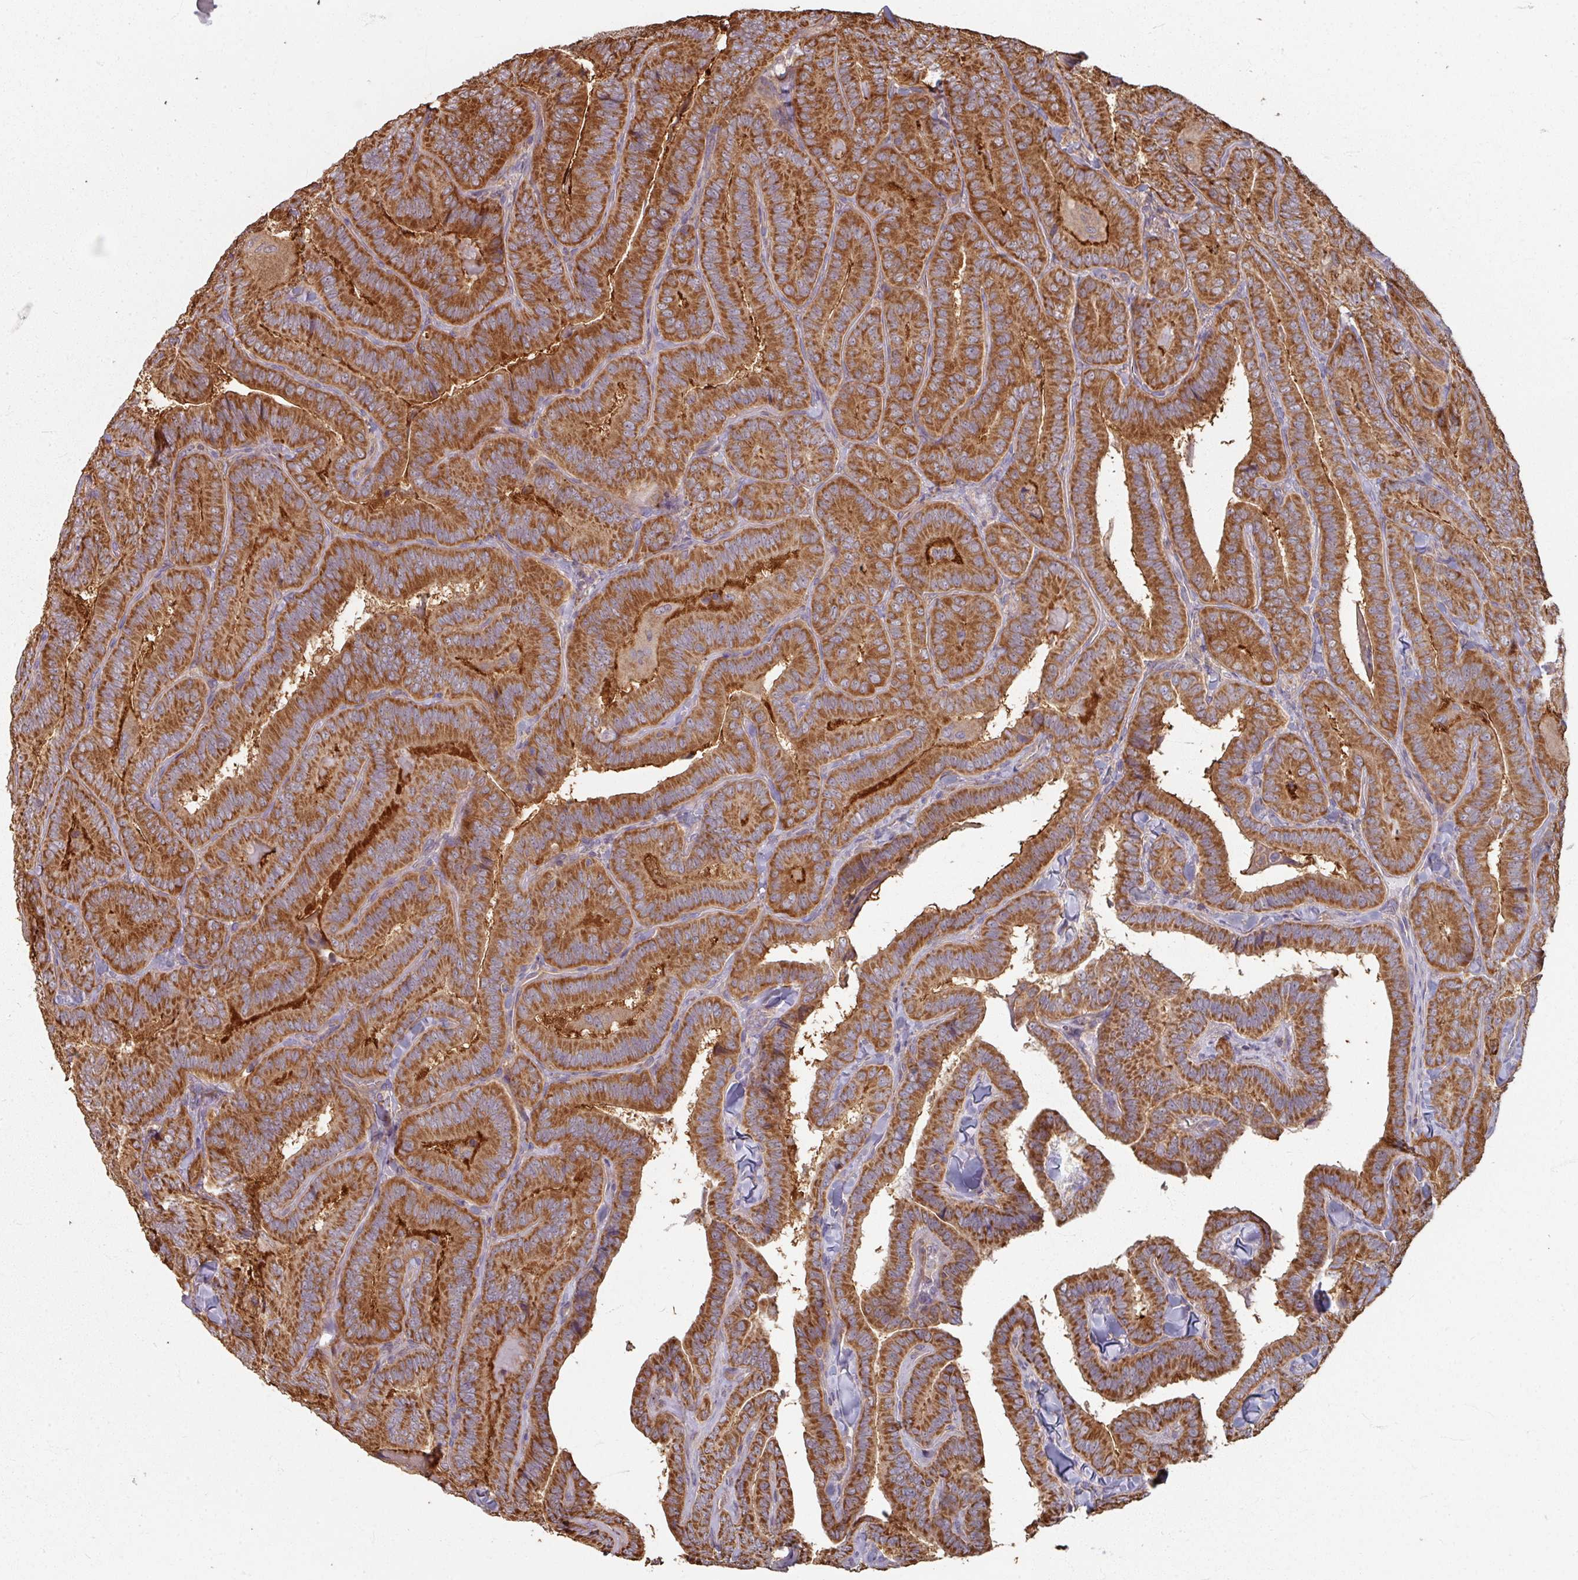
{"staining": {"intensity": "strong", "quantity": ">75%", "location": "cytoplasmic/membranous"}, "tissue": "thyroid cancer", "cell_type": "Tumor cells", "image_type": "cancer", "snomed": [{"axis": "morphology", "description": "Papillary adenocarcinoma, NOS"}, {"axis": "topography", "description": "Thyroid gland"}], "caption": "Human thyroid cancer (papillary adenocarcinoma) stained with a brown dye shows strong cytoplasmic/membranous positive expression in about >75% of tumor cells.", "gene": "CCDC68", "patient": {"sex": "male", "age": 61}}